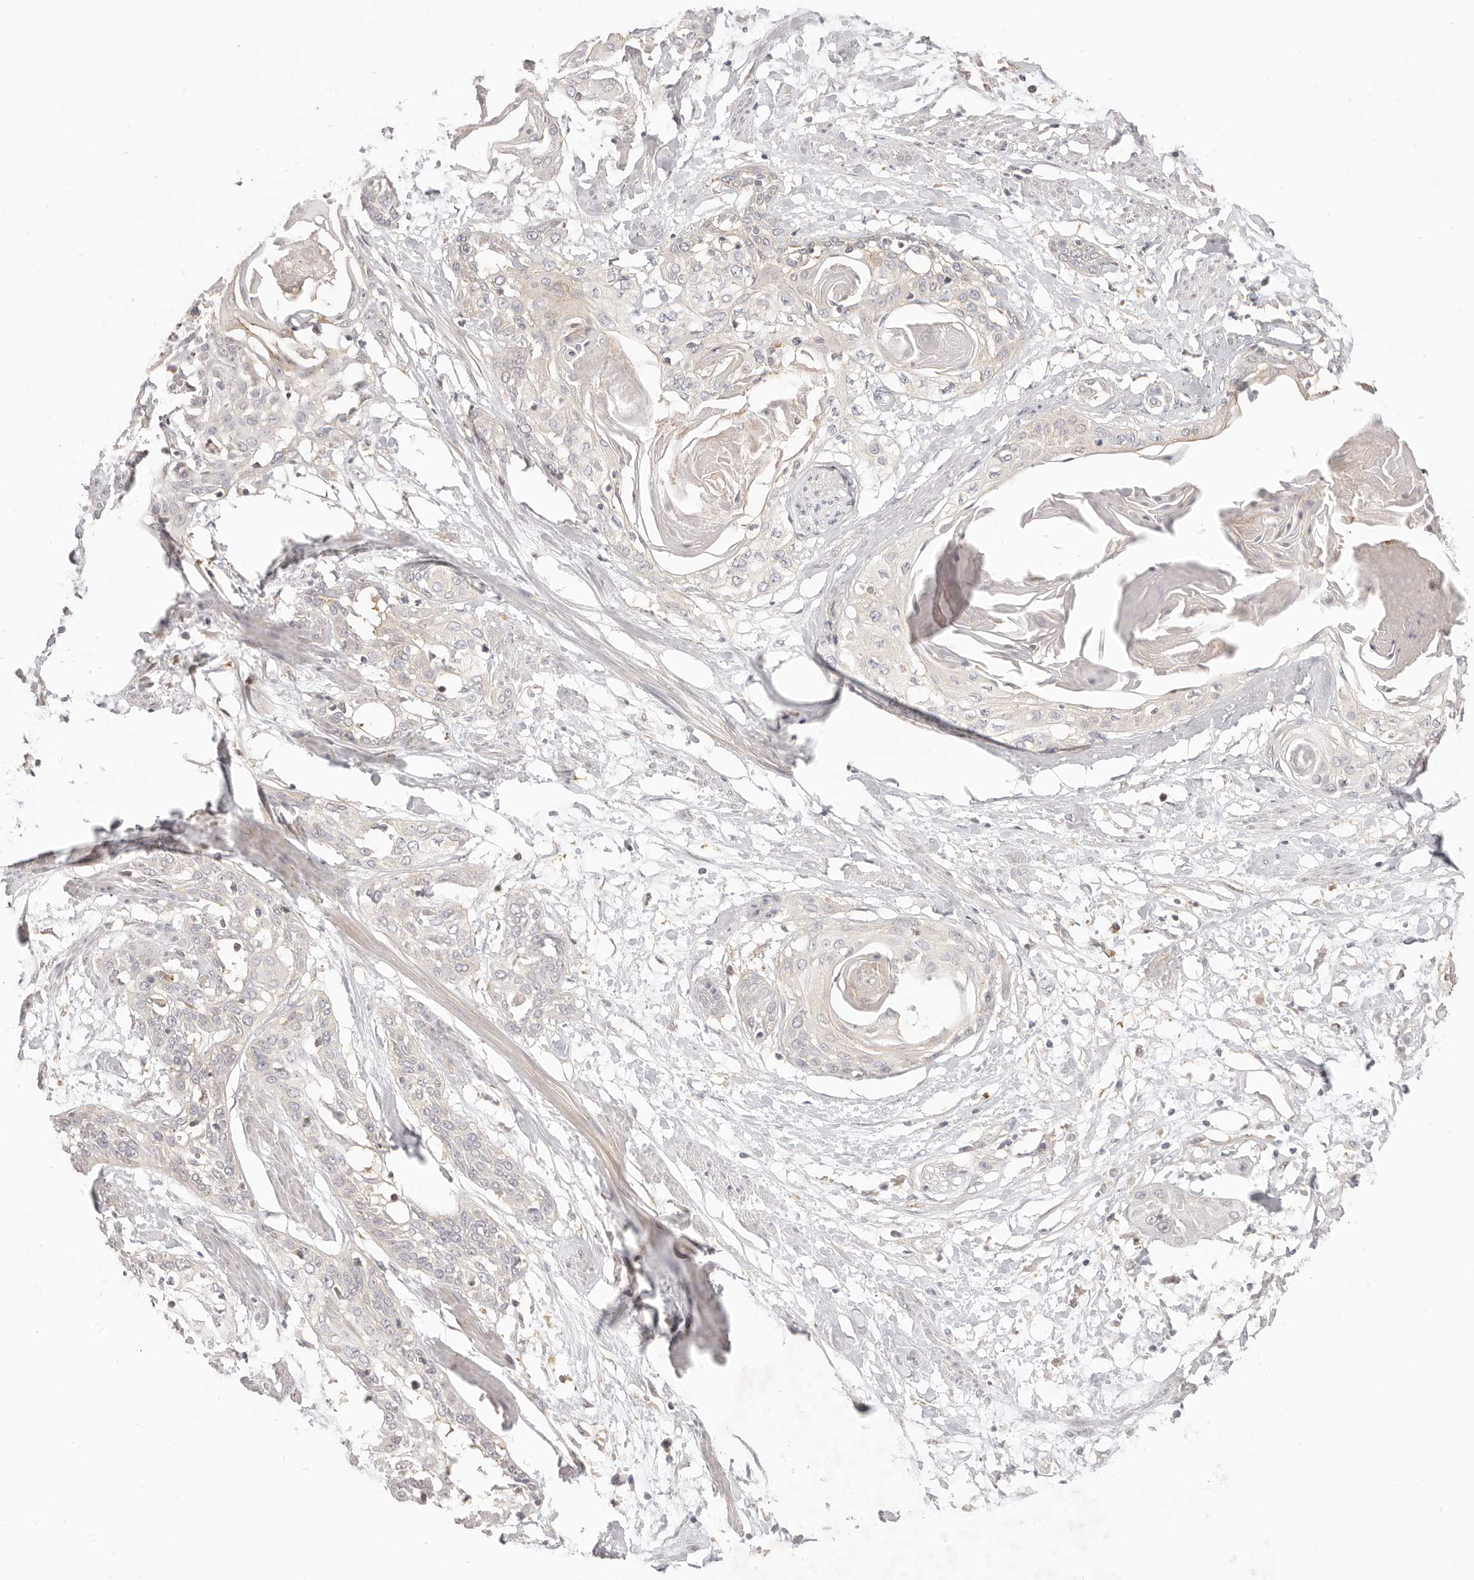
{"staining": {"intensity": "weak", "quantity": "<25%", "location": "cytoplasmic/membranous"}, "tissue": "cervical cancer", "cell_type": "Tumor cells", "image_type": "cancer", "snomed": [{"axis": "morphology", "description": "Squamous cell carcinoma, NOS"}, {"axis": "topography", "description": "Cervix"}], "caption": "Tumor cells are negative for brown protein staining in cervical cancer (squamous cell carcinoma).", "gene": "DTNBP1", "patient": {"sex": "female", "age": 57}}